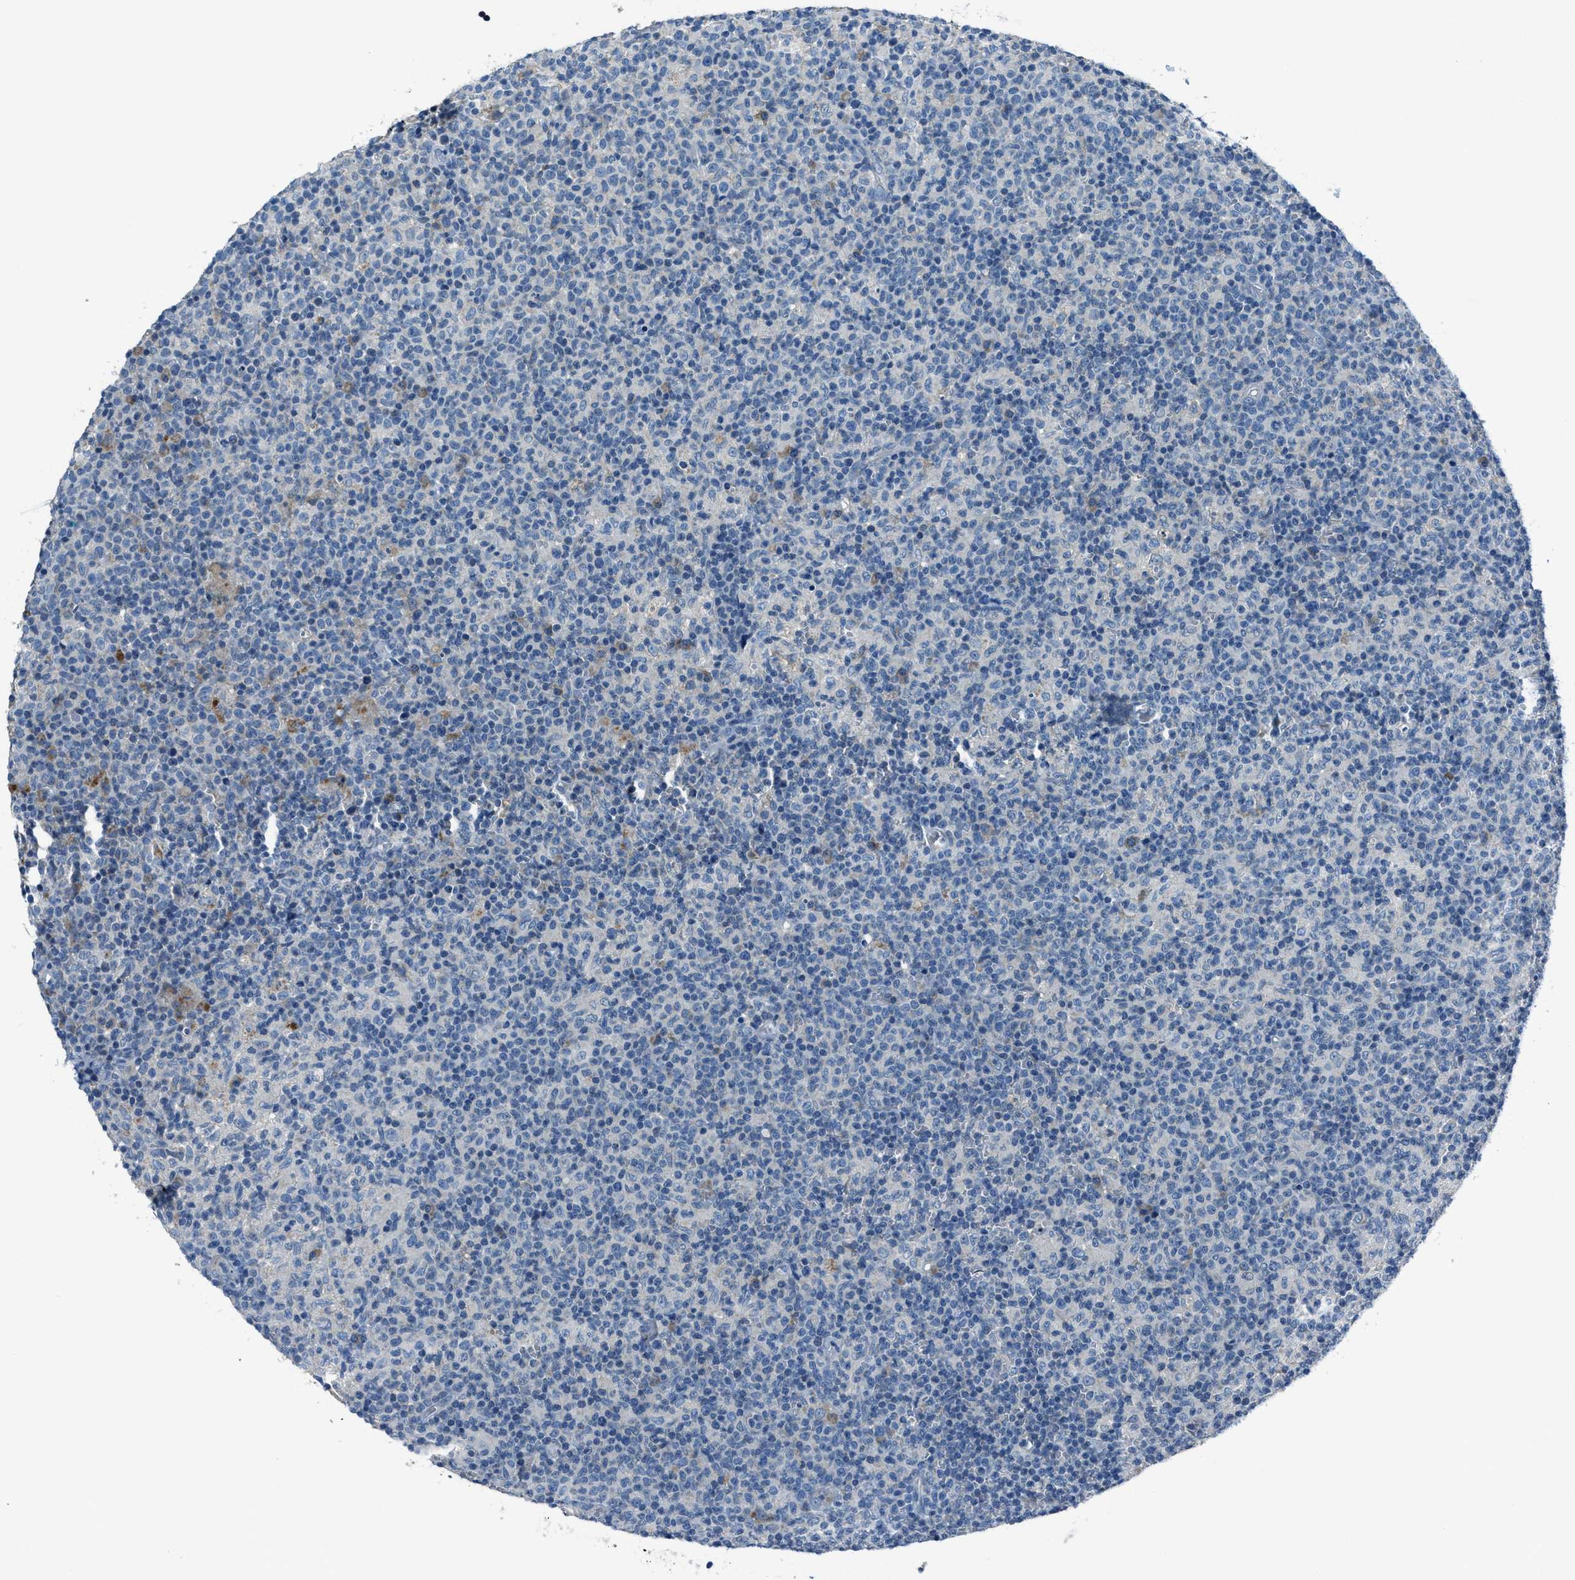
{"staining": {"intensity": "negative", "quantity": "none", "location": "none"}, "tissue": "lymph node", "cell_type": "Germinal center cells", "image_type": "normal", "snomed": [{"axis": "morphology", "description": "Normal tissue, NOS"}, {"axis": "morphology", "description": "Inflammation, NOS"}, {"axis": "topography", "description": "Lymph node"}], "caption": "Immunohistochemistry histopathology image of unremarkable lymph node stained for a protein (brown), which displays no staining in germinal center cells.", "gene": "ADAM2", "patient": {"sex": "male", "age": 55}}